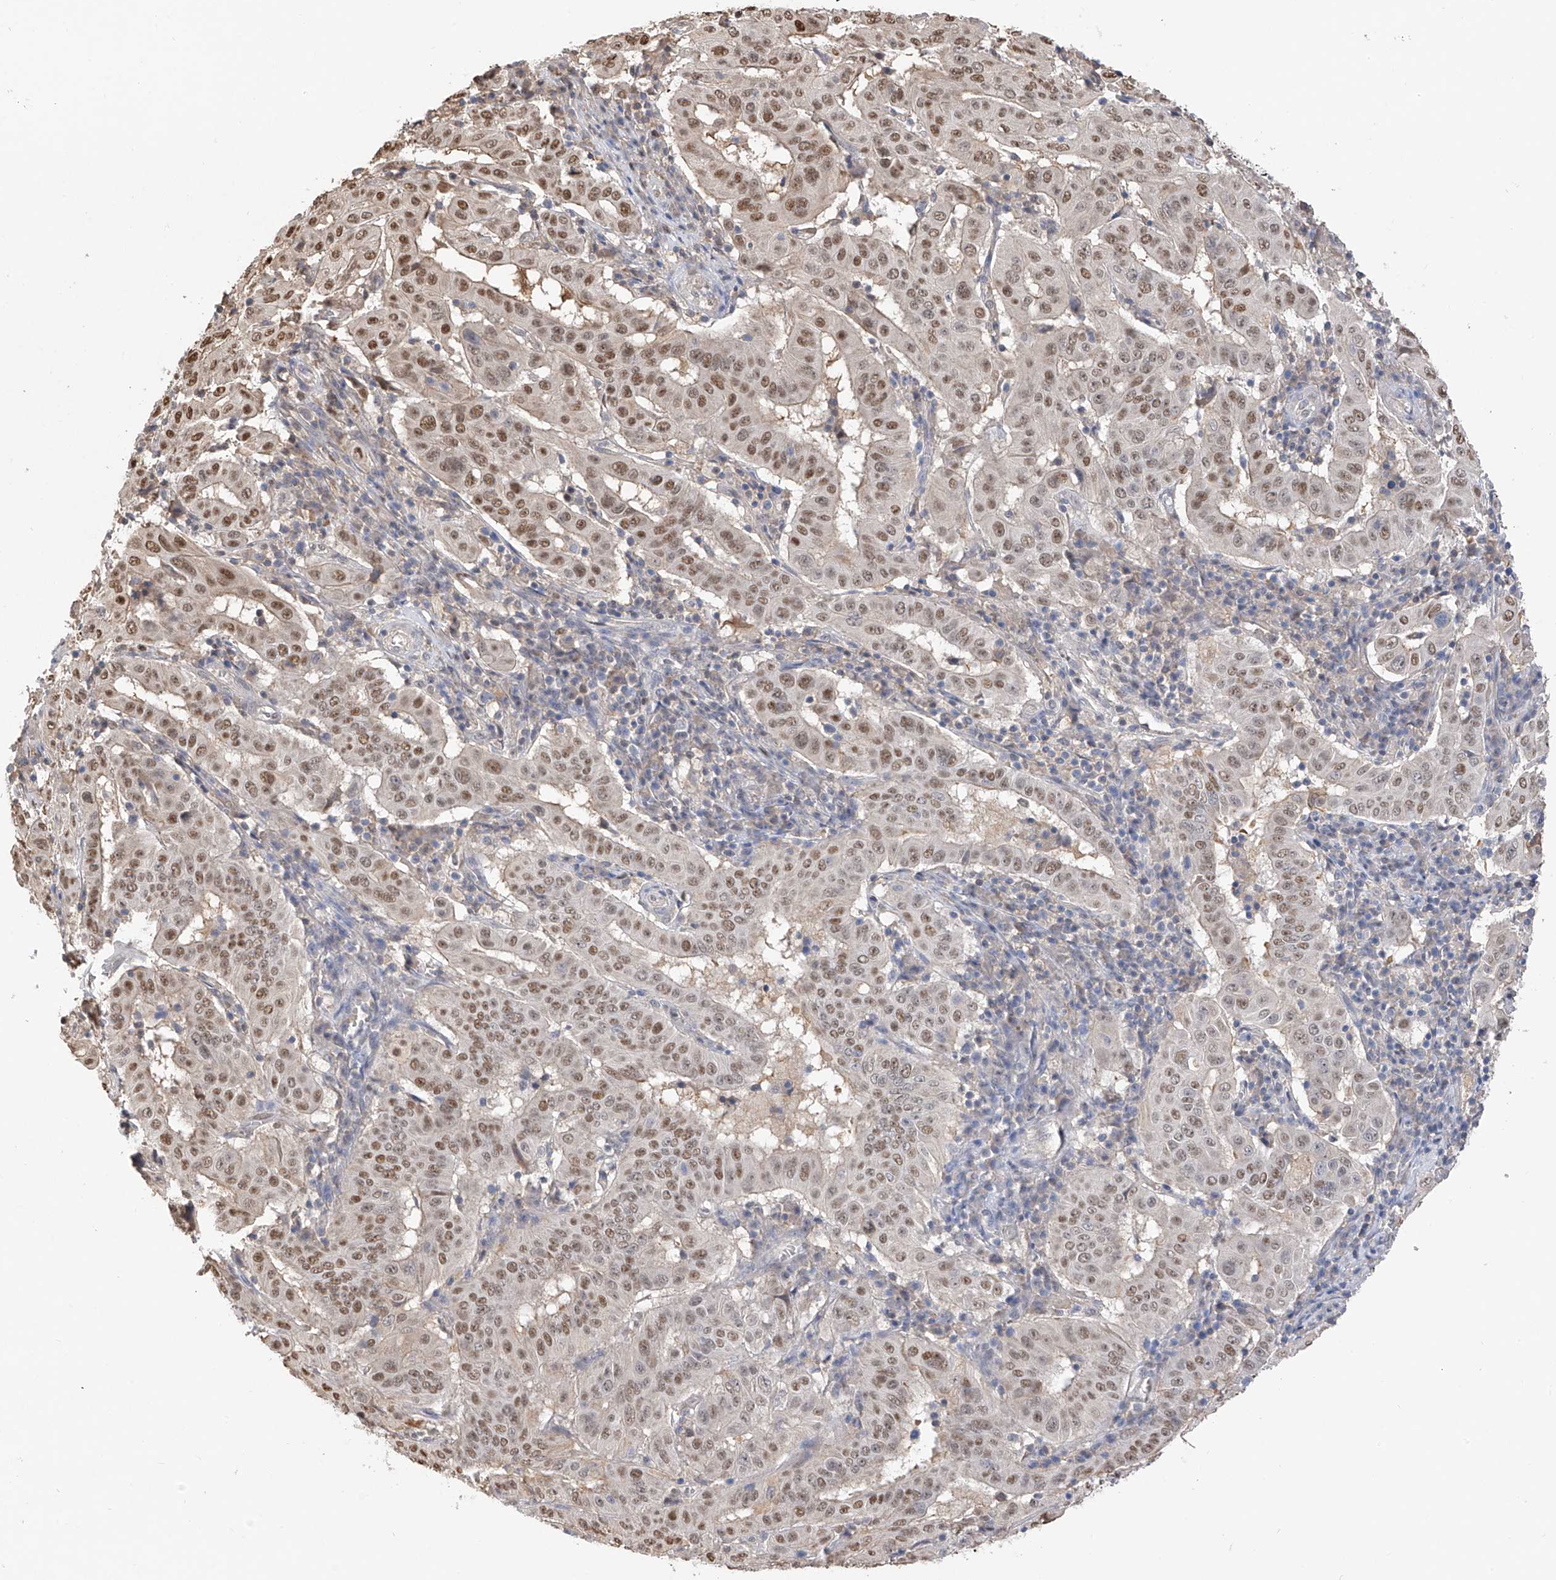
{"staining": {"intensity": "moderate", "quantity": ">75%", "location": "nuclear"}, "tissue": "pancreatic cancer", "cell_type": "Tumor cells", "image_type": "cancer", "snomed": [{"axis": "morphology", "description": "Adenocarcinoma, NOS"}, {"axis": "topography", "description": "Pancreas"}], "caption": "Tumor cells exhibit medium levels of moderate nuclear expression in about >75% of cells in adenocarcinoma (pancreatic). Nuclei are stained in blue.", "gene": "PMM1", "patient": {"sex": "male", "age": 63}}